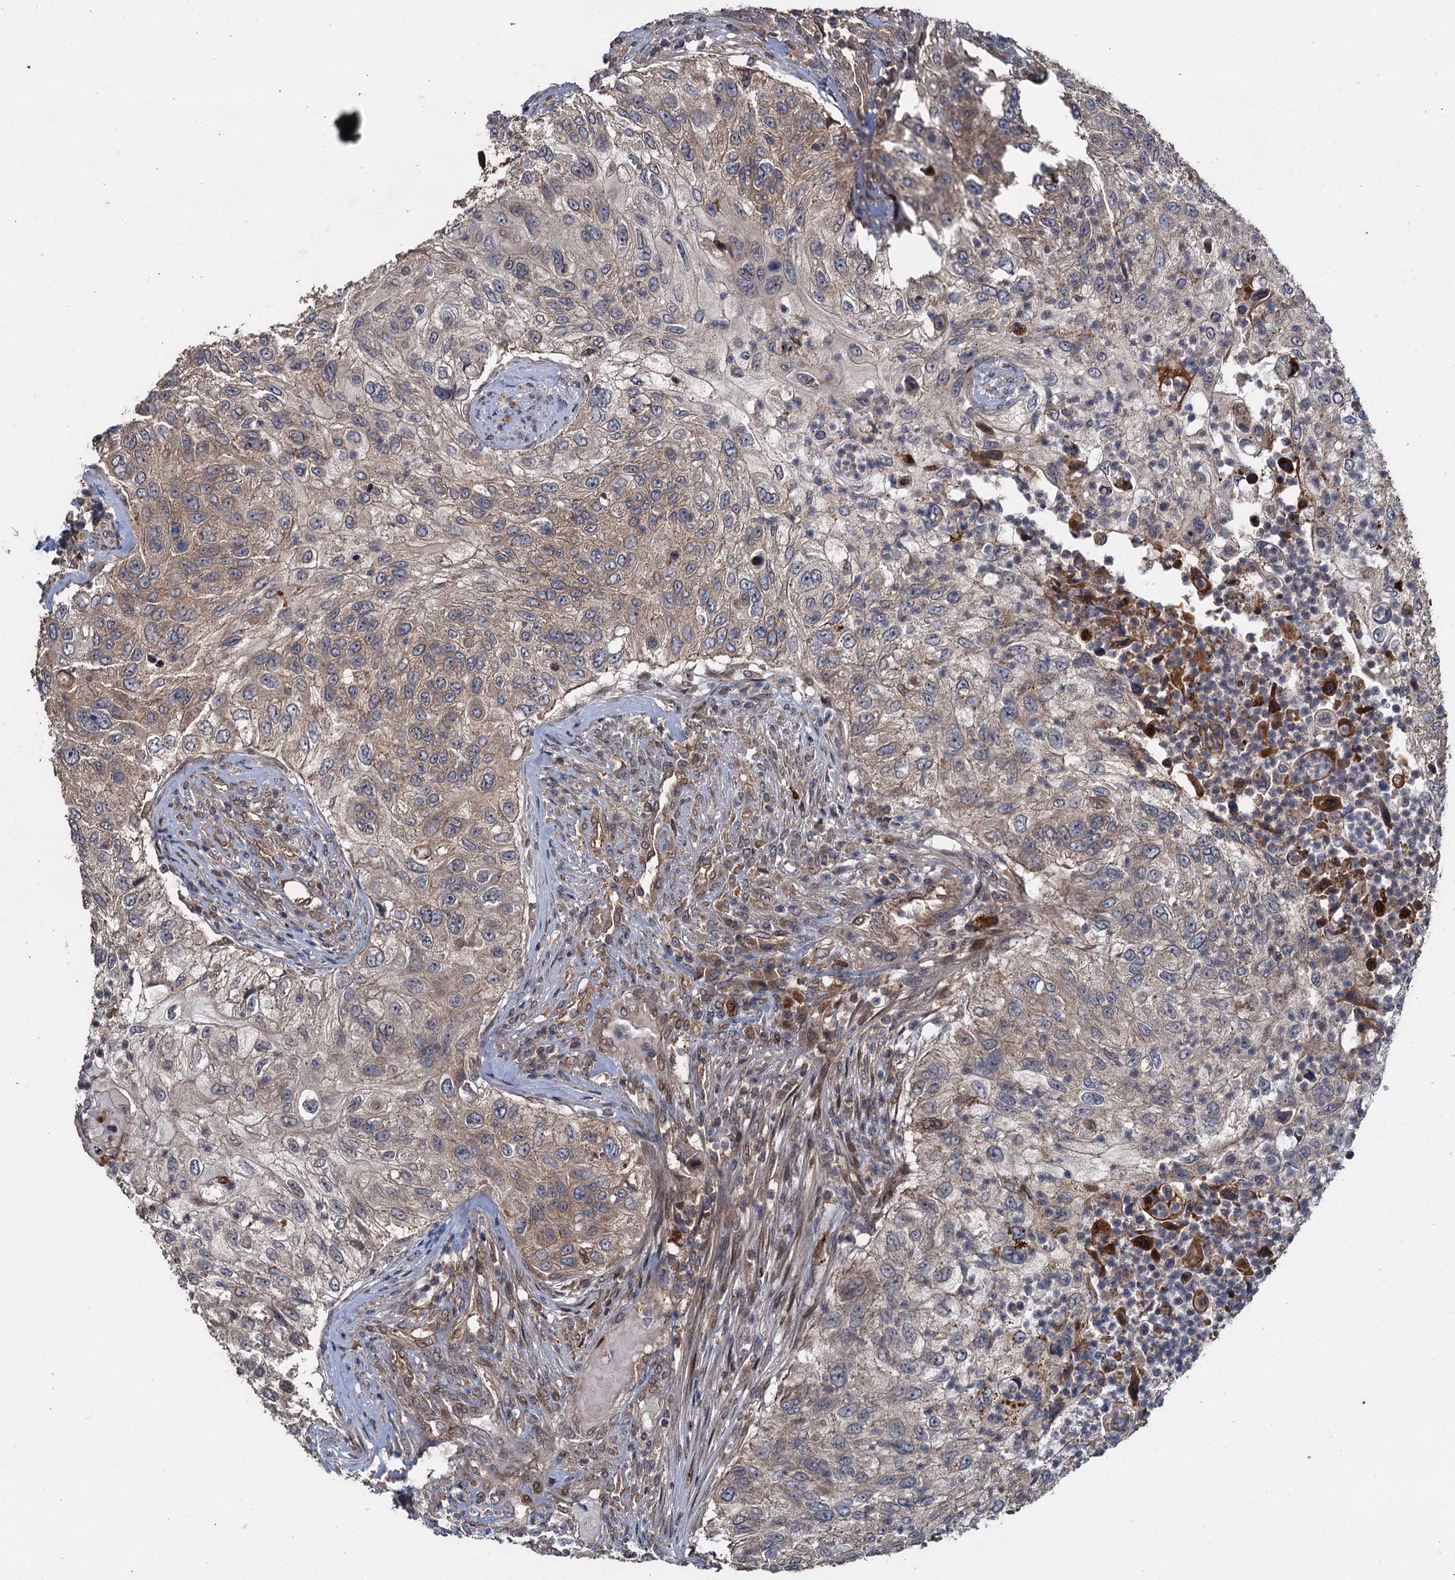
{"staining": {"intensity": "weak", "quantity": ">75%", "location": "cytoplasmic/membranous"}, "tissue": "urothelial cancer", "cell_type": "Tumor cells", "image_type": "cancer", "snomed": [{"axis": "morphology", "description": "Urothelial carcinoma, High grade"}, {"axis": "topography", "description": "Urinary bladder"}], "caption": "Urothelial cancer stained with a brown dye exhibits weak cytoplasmic/membranous positive positivity in about >75% of tumor cells.", "gene": "RHOBTB1", "patient": {"sex": "female", "age": 60}}